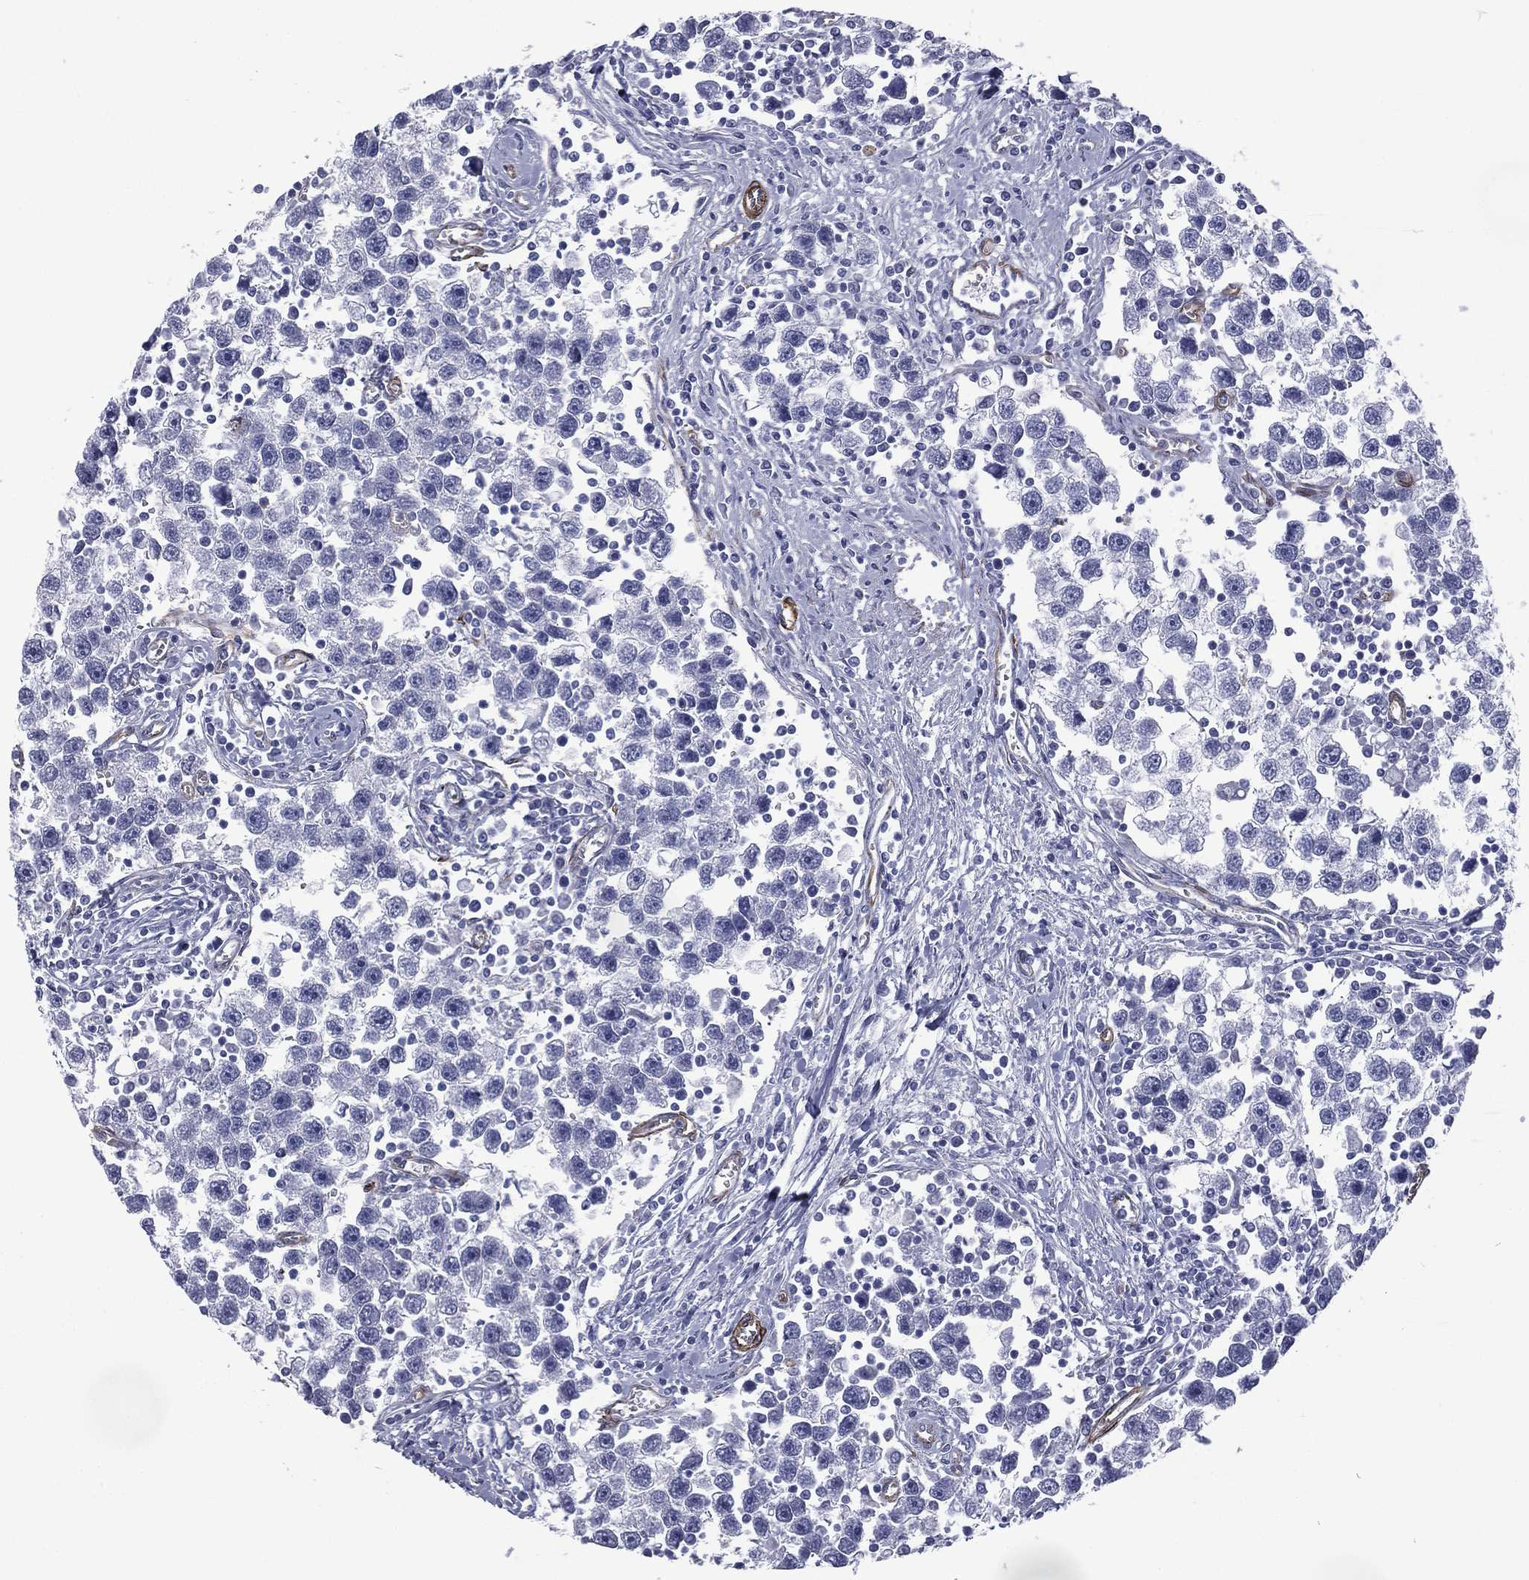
{"staining": {"intensity": "negative", "quantity": "none", "location": "none"}, "tissue": "testis cancer", "cell_type": "Tumor cells", "image_type": "cancer", "snomed": [{"axis": "morphology", "description": "Seminoma, NOS"}, {"axis": "topography", "description": "Testis"}], "caption": "An immunohistochemistry image of testis seminoma is shown. There is no staining in tumor cells of testis seminoma.", "gene": "CAVIN3", "patient": {"sex": "male", "age": 30}}